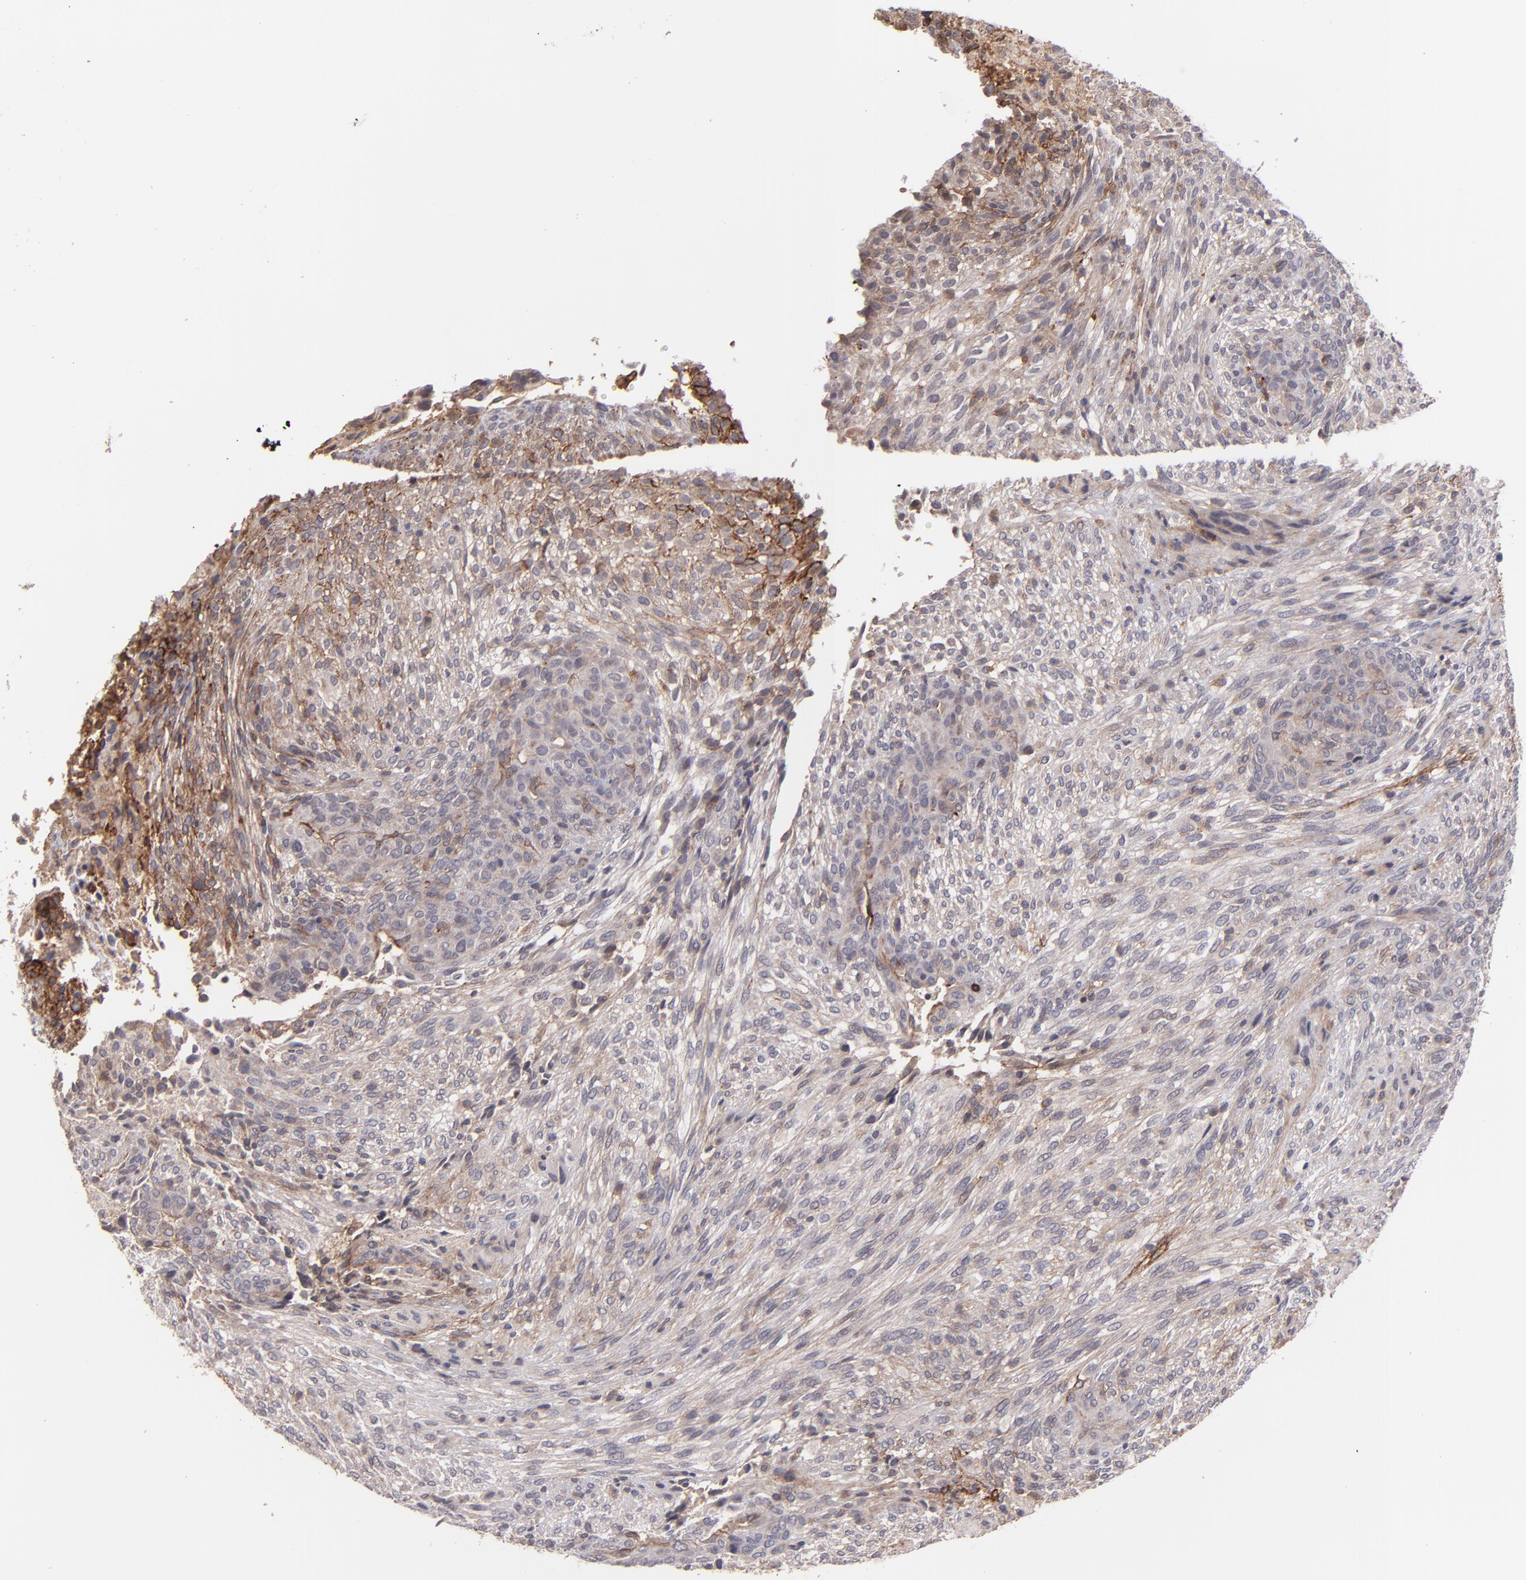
{"staining": {"intensity": "negative", "quantity": "none", "location": "none"}, "tissue": "glioma", "cell_type": "Tumor cells", "image_type": "cancer", "snomed": [{"axis": "morphology", "description": "Glioma, malignant, High grade"}, {"axis": "topography", "description": "Cerebral cortex"}], "caption": "Tumor cells show no significant protein expression in high-grade glioma (malignant). (Immunohistochemistry, brightfield microscopy, high magnification).", "gene": "ICAM1", "patient": {"sex": "female", "age": 55}}